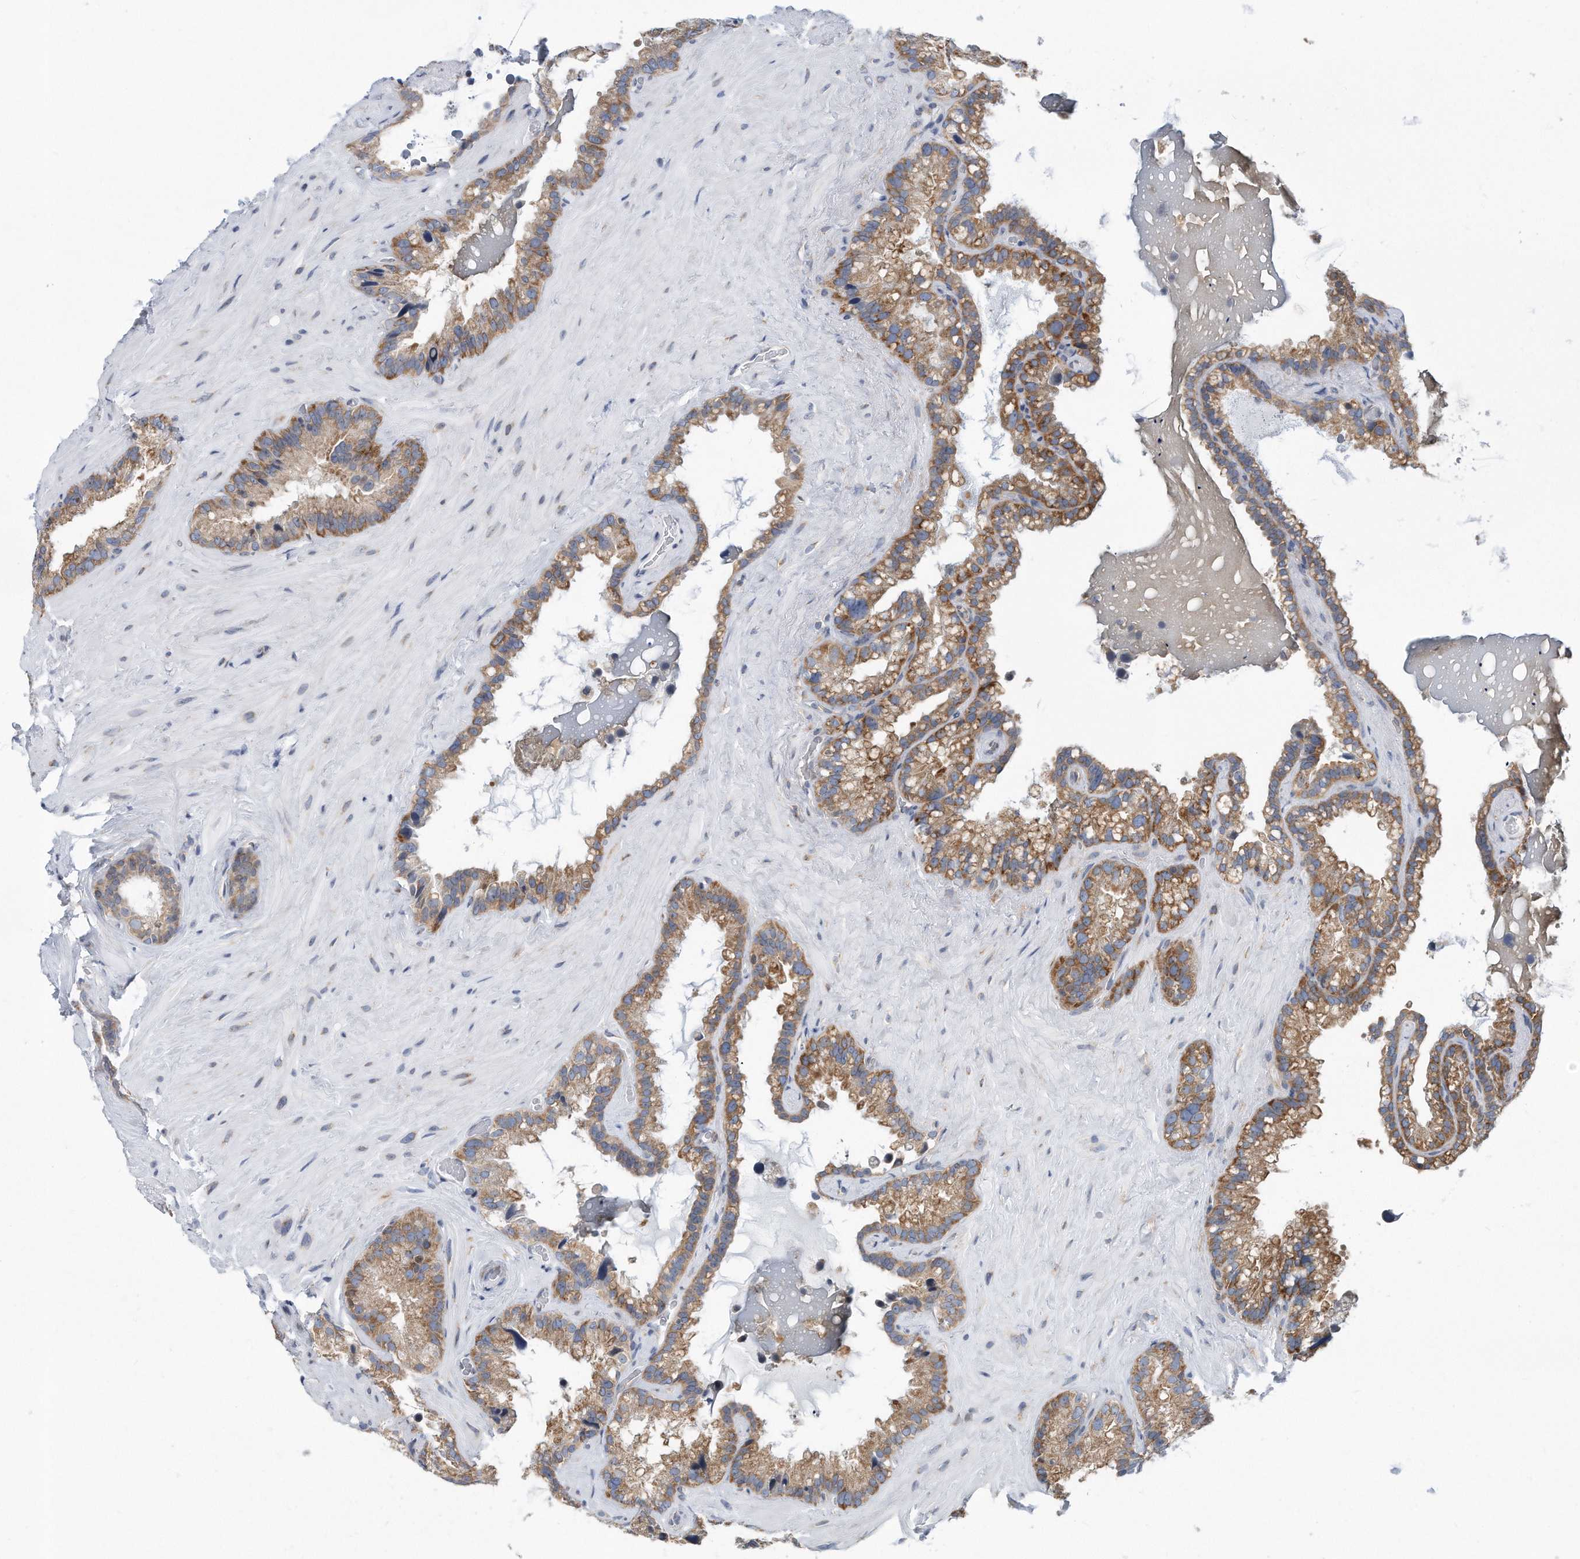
{"staining": {"intensity": "moderate", "quantity": ">75%", "location": "cytoplasmic/membranous"}, "tissue": "seminal vesicle", "cell_type": "Glandular cells", "image_type": "normal", "snomed": [{"axis": "morphology", "description": "Normal tissue, NOS"}, {"axis": "topography", "description": "Prostate"}, {"axis": "topography", "description": "Seminal veicle"}], "caption": "DAB immunohistochemical staining of unremarkable human seminal vesicle demonstrates moderate cytoplasmic/membranous protein expression in about >75% of glandular cells.", "gene": "RPL26L1", "patient": {"sex": "male", "age": 68}}